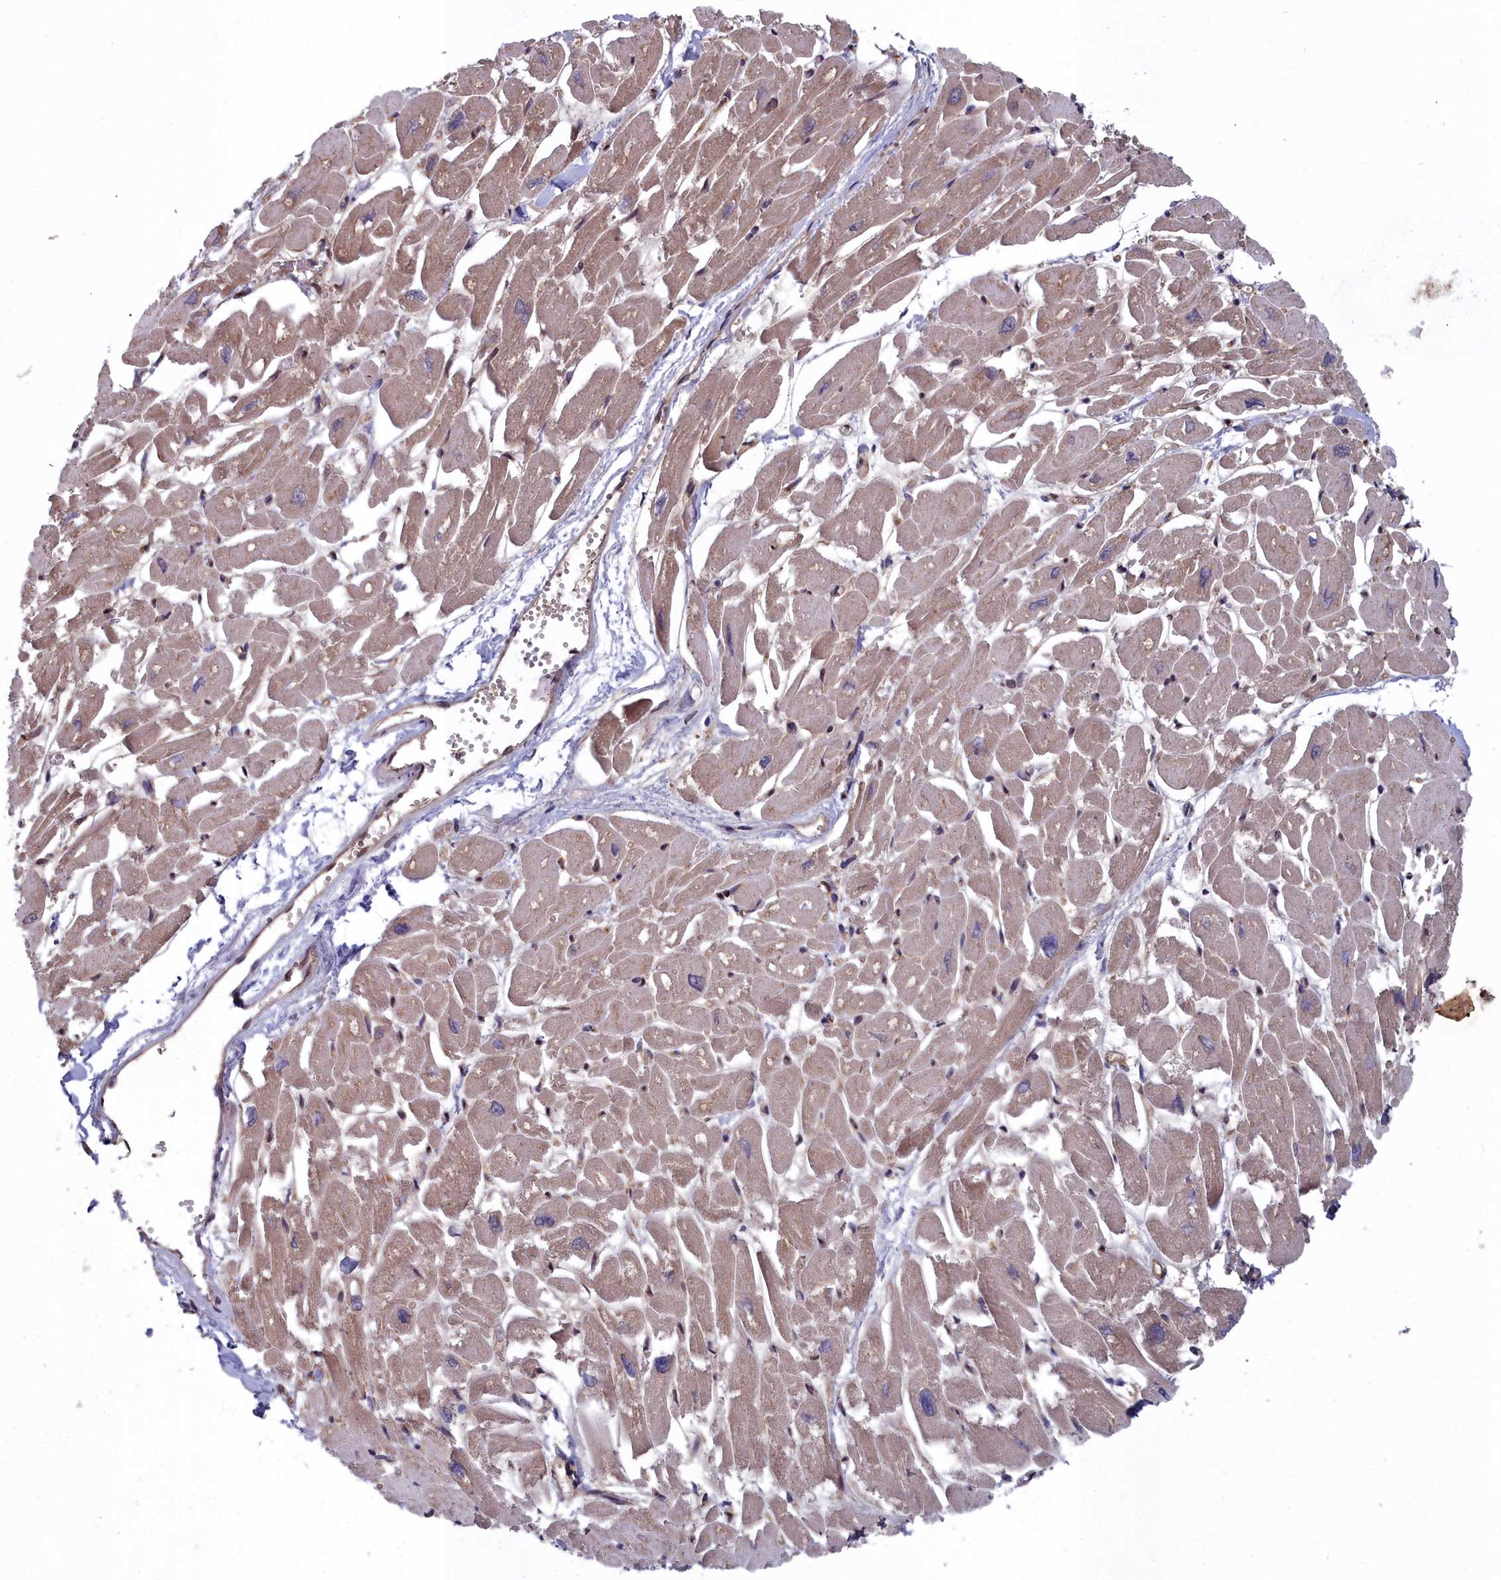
{"staining": {"intensity": "moderate", "quantity": ">75%", "location": "cytoplasmic/membranous"}, "tissue": "heart muscle", "cell_type": "Cardiomyocytes", "image_type": "normal", "snomed": [{"axis": "morphology", "description": "Normal tissue, NOS"}, {"axis": "topography", "description": "Heart"}], "caption": "IHC (DAB) staining of benign human heart muscle demonstrates moderate cytoplasmic/membranous protein staining in about >75% of cardiomyocytes.", "gene": "GFRA2", "patient": {"sex": "male", "age": 54}}